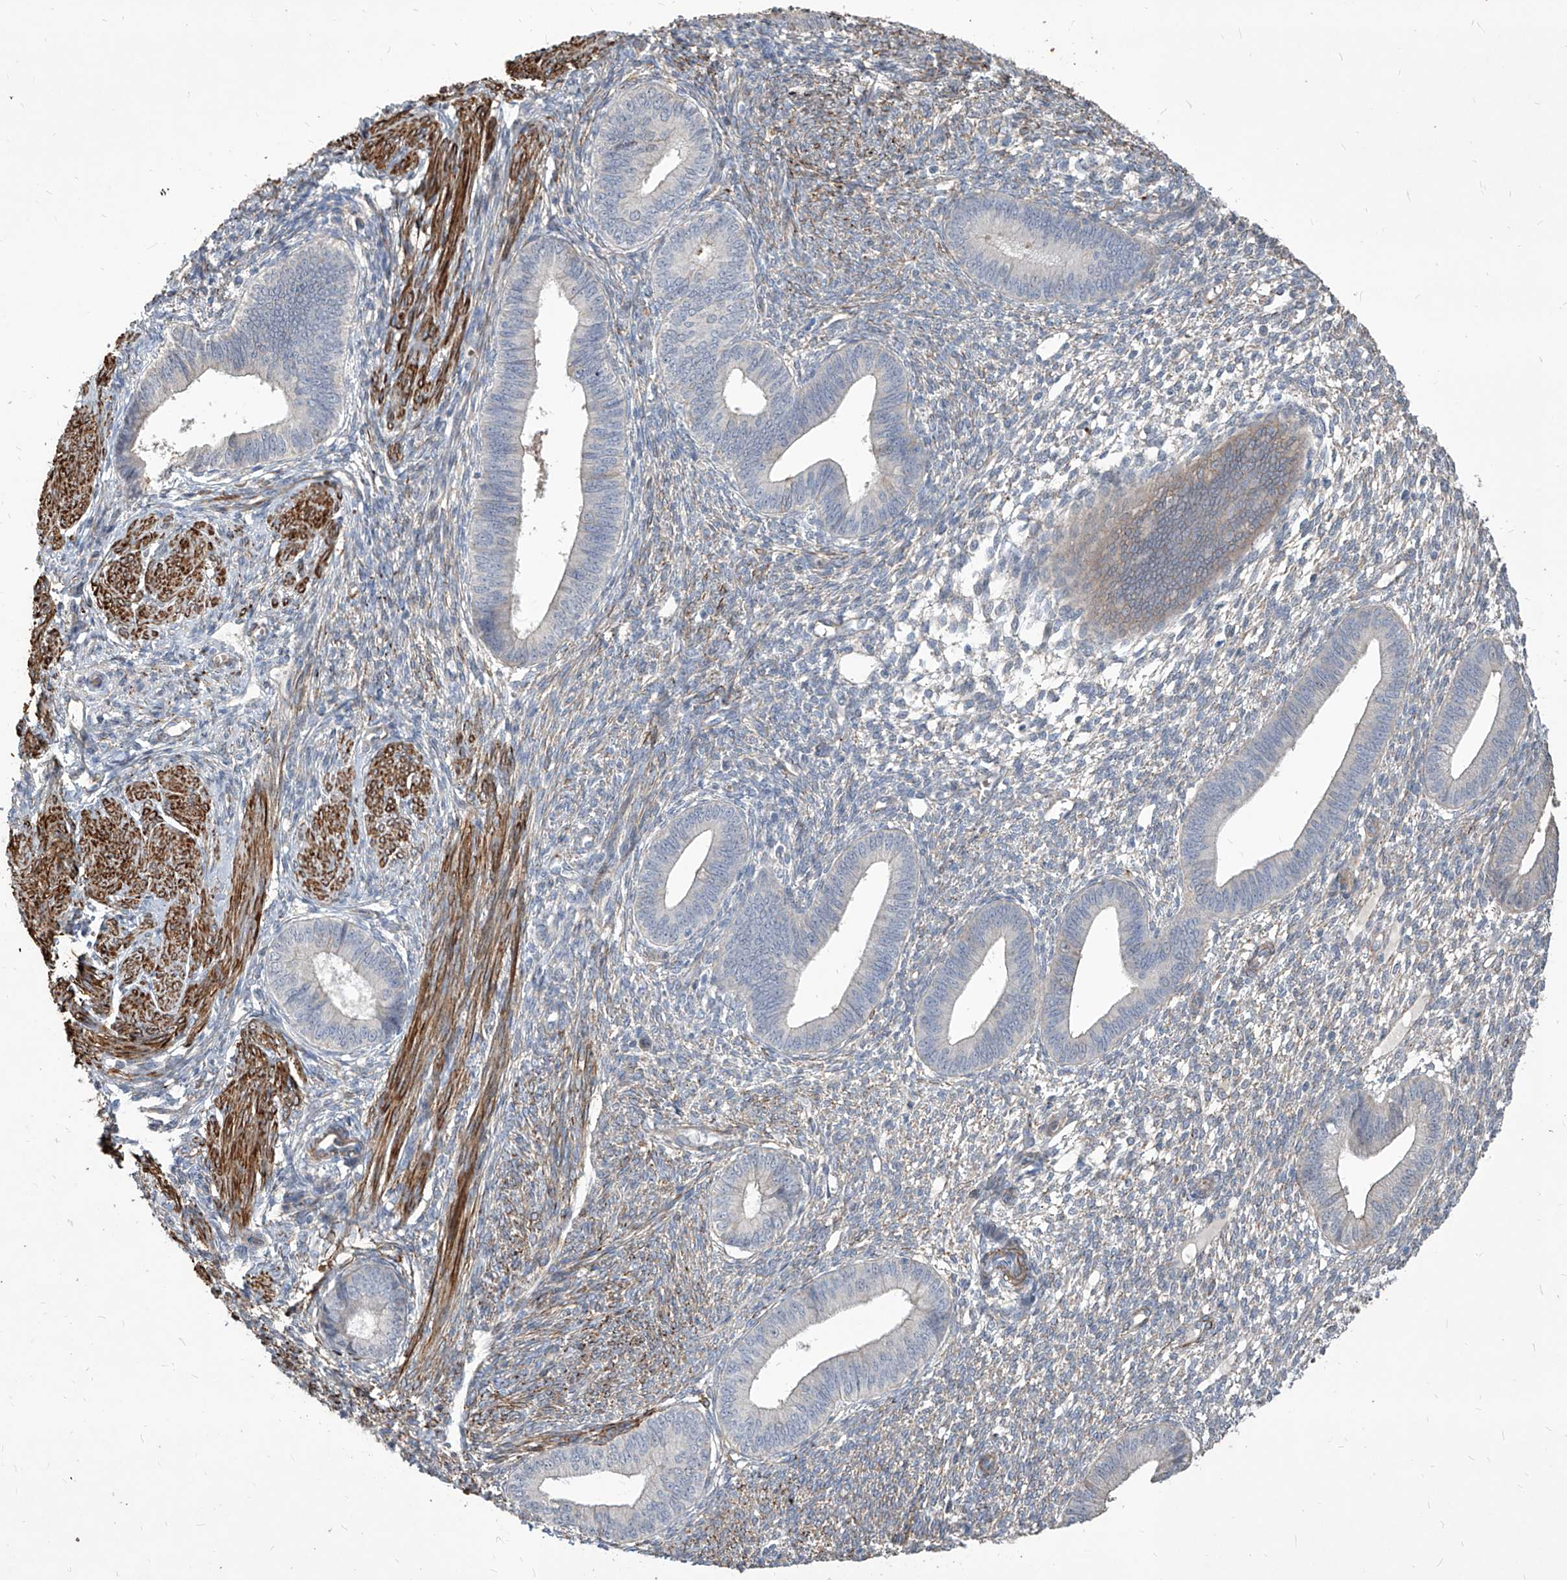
{"staining": {"intensity": "negative", "quantity": "none", "location": "none"}, "tissue": "endometrium", "cell_type": "Cells in endometrial stroma", "image_type": "normal", "snomed": [{"axis": "morphology", "description": "Normal tissue, NOS"}, {"axis": "topography", "description": "Endometrium"}], "caption": "Cells in endometrial stroma show no significant expression in normal endometrium. The staining was performed using DAB (3,3'-diaminobenzidine) to visualize the protein expression in brown, while the nuclei were stained in blue with hematoxylin (Magnification: 20x).", "gene": "FAM83B", "patient": {"sex": "female", "age": 46}}